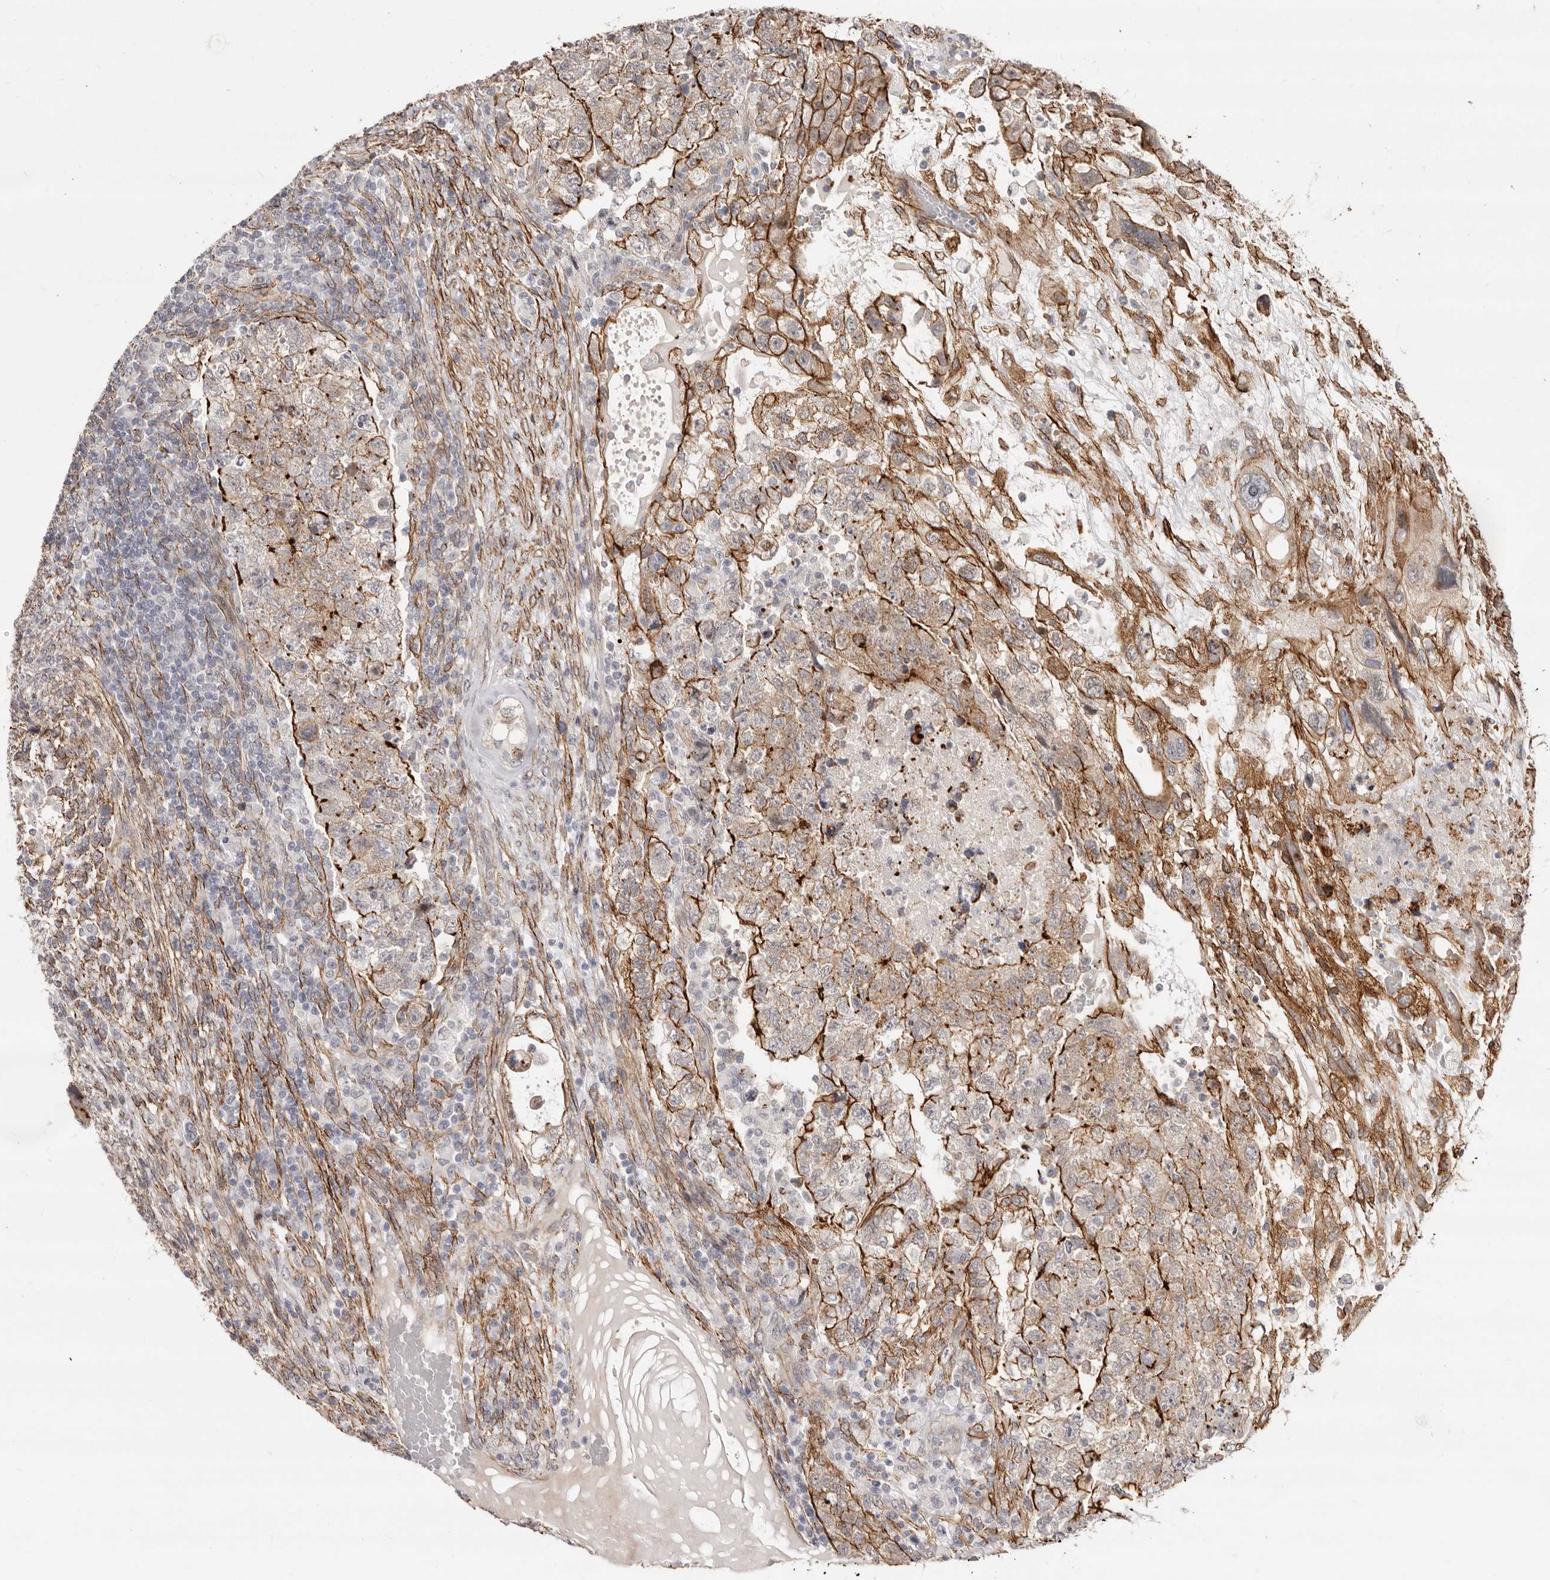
{"staining": {"intensity": "moderate", "quantity": ">75%", "location": "cytoplasmic/membranous"}, "tissue": "testis cancer", "cell_type": "Tumor cells", "image_type": "cancer", "snomed": [{"axis": "morphology", "description": "Carcinoma, Embryonal, NOS"}, {"axis": "topography", "description": "Testis"}], "caption": "Moderate cytoplasmic/membranous protein expression is identified in about >75% of tumor cells in testis cancer (embryonal carcinoma). Immunohistochemistry (ihc) stains the protein of interest in brown and the nuclei are stained blue.", "gene": "SZT2", "patient": {"sex": "male", "age": 36}}